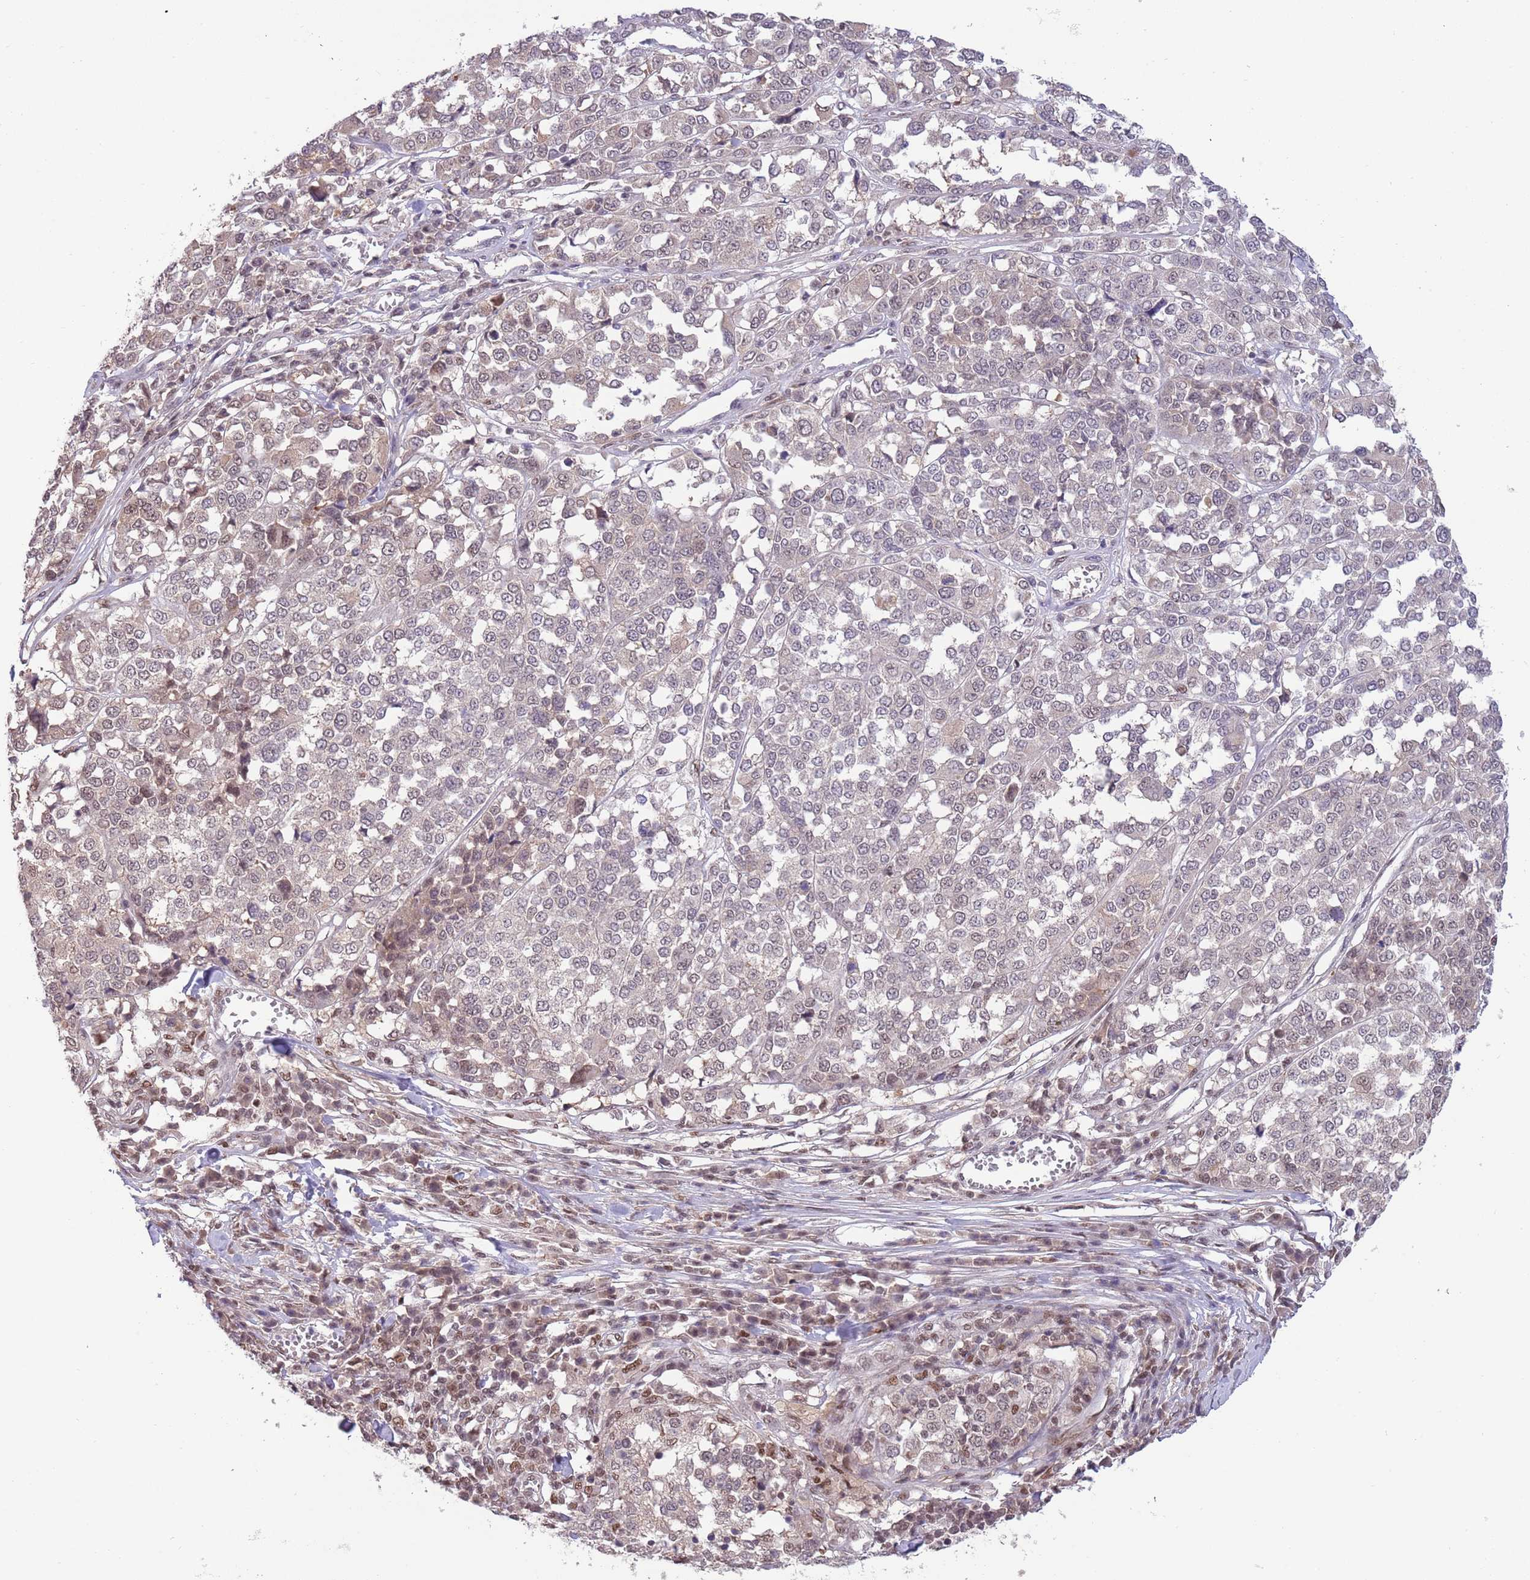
{"staining": {"intensity": "negative", "quantity": "none", "location": "none"}, "tissue": "melanoma", "cell_type": "Tumor cells", "image_type": "cancer", "snomed": [{"axis": "morphology", "description": "Malignant melanoma, Metastatic site"}, {"axis": "topography", "description": "Lymph node"}], "caption": "IHC histopathology image of neoplastic tissue: malignant melanoma (metastatic site) stained with DAB (3,3'-diaminobenzidine) exhibits no significant protein staining in tumor cells.", "gene": "ZBTB7A", "patient": {"sex": "male", "age": 44}}